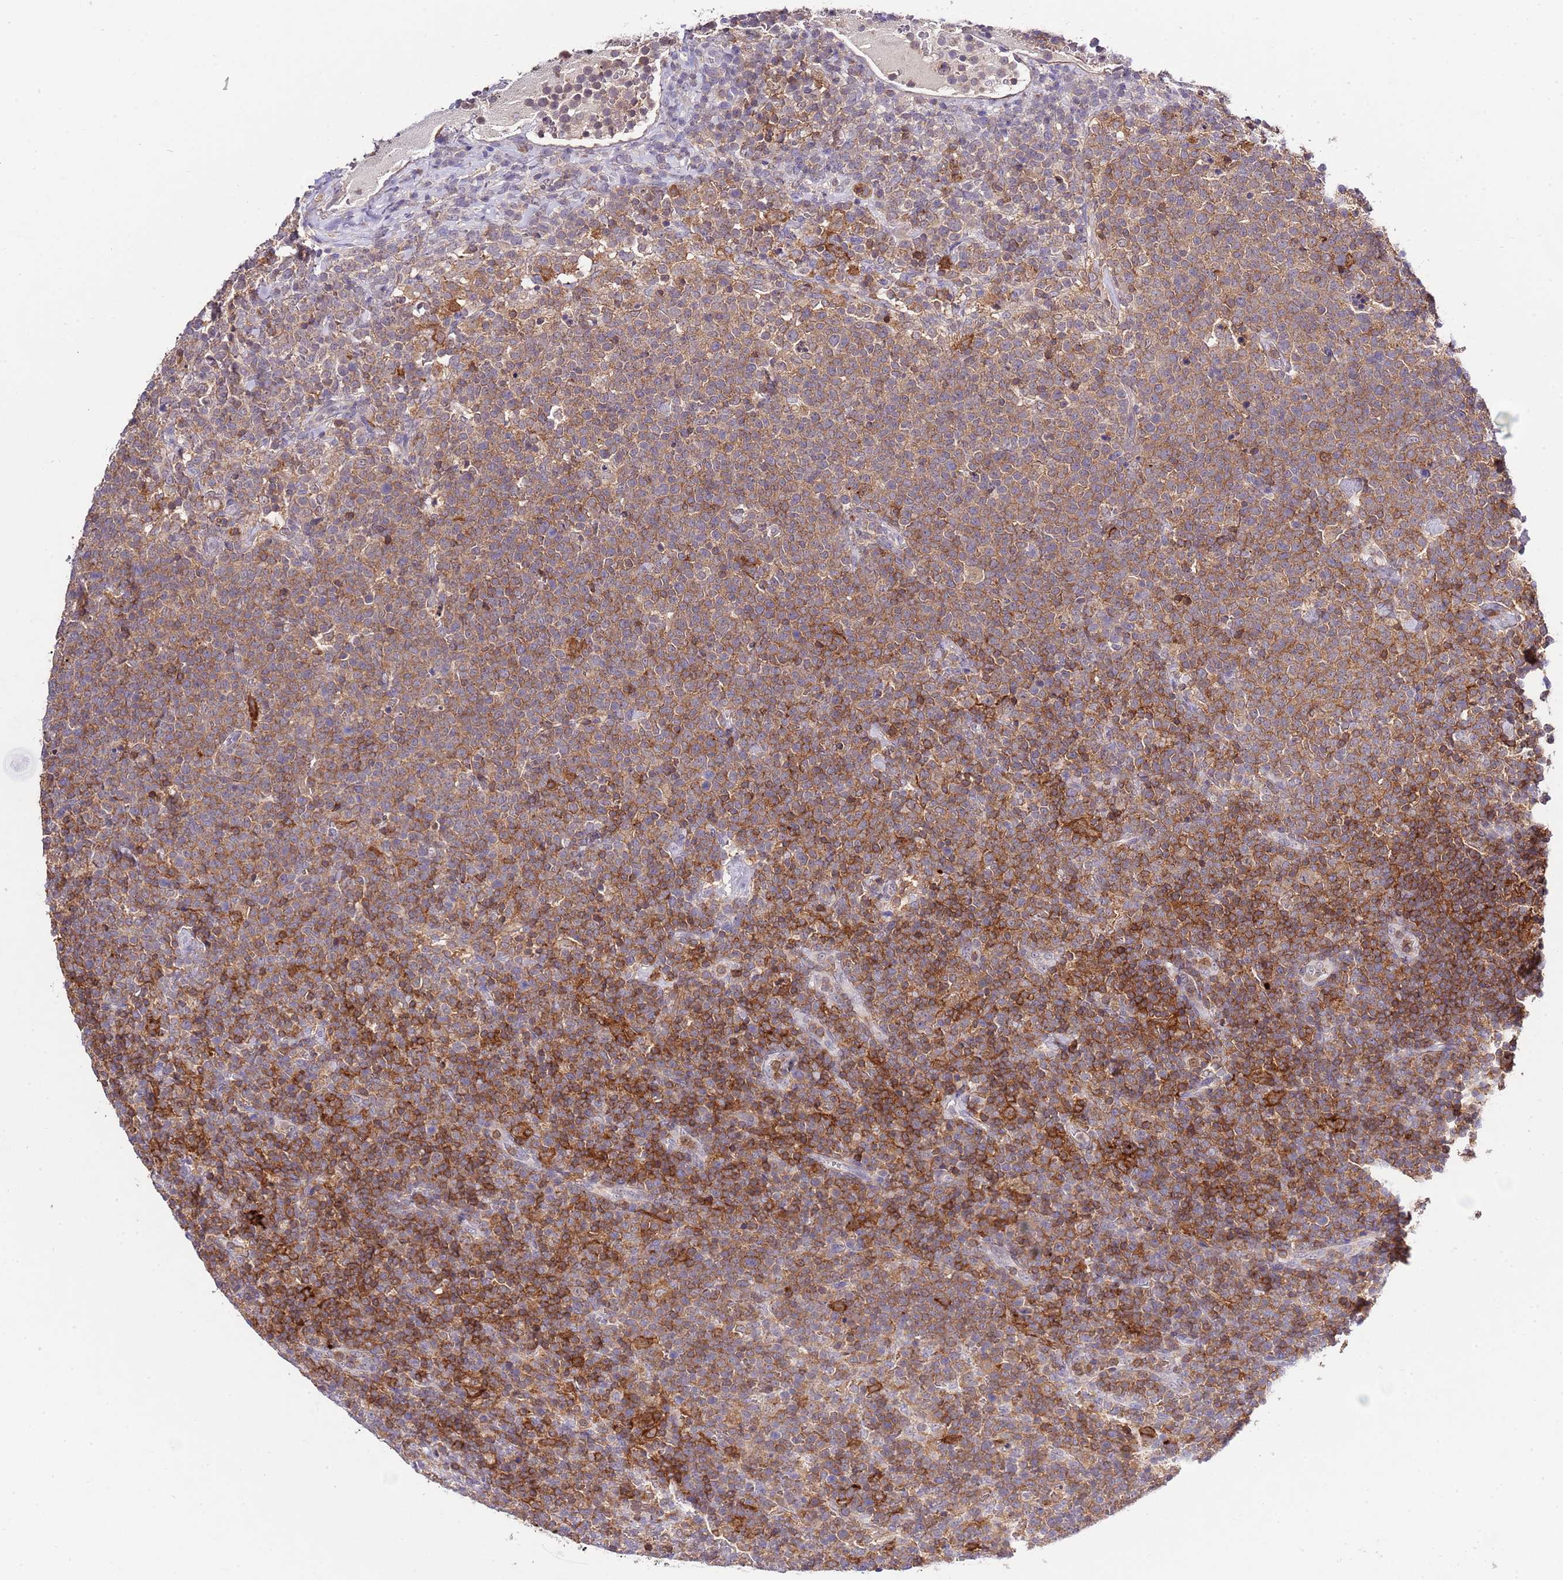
{"staining": {"intensity": "moderate", "quantity": ">75%", "location": "cytoplasmic/membranous"}, "tissue": "lymphoma", "cell_type": "Tumor cells", "image_type": "cancer", "snomed": [{"axis": "morphology", "description": "Malignant lymphoma, non-Hodgkin's type, High grade"}, {"axis": "topography", "description": "Lymph node"}], "caption": "Approximately >75% of tumor cells in malignant lymphoma, non-Hodgkin's type (high-grade) exhibit moderate cytoplasmic/membranous protein staining as visualized by brown immunohistochemical staining.", "gene": "EFHD1", "patient": {"sex": "male", "age": 61}}